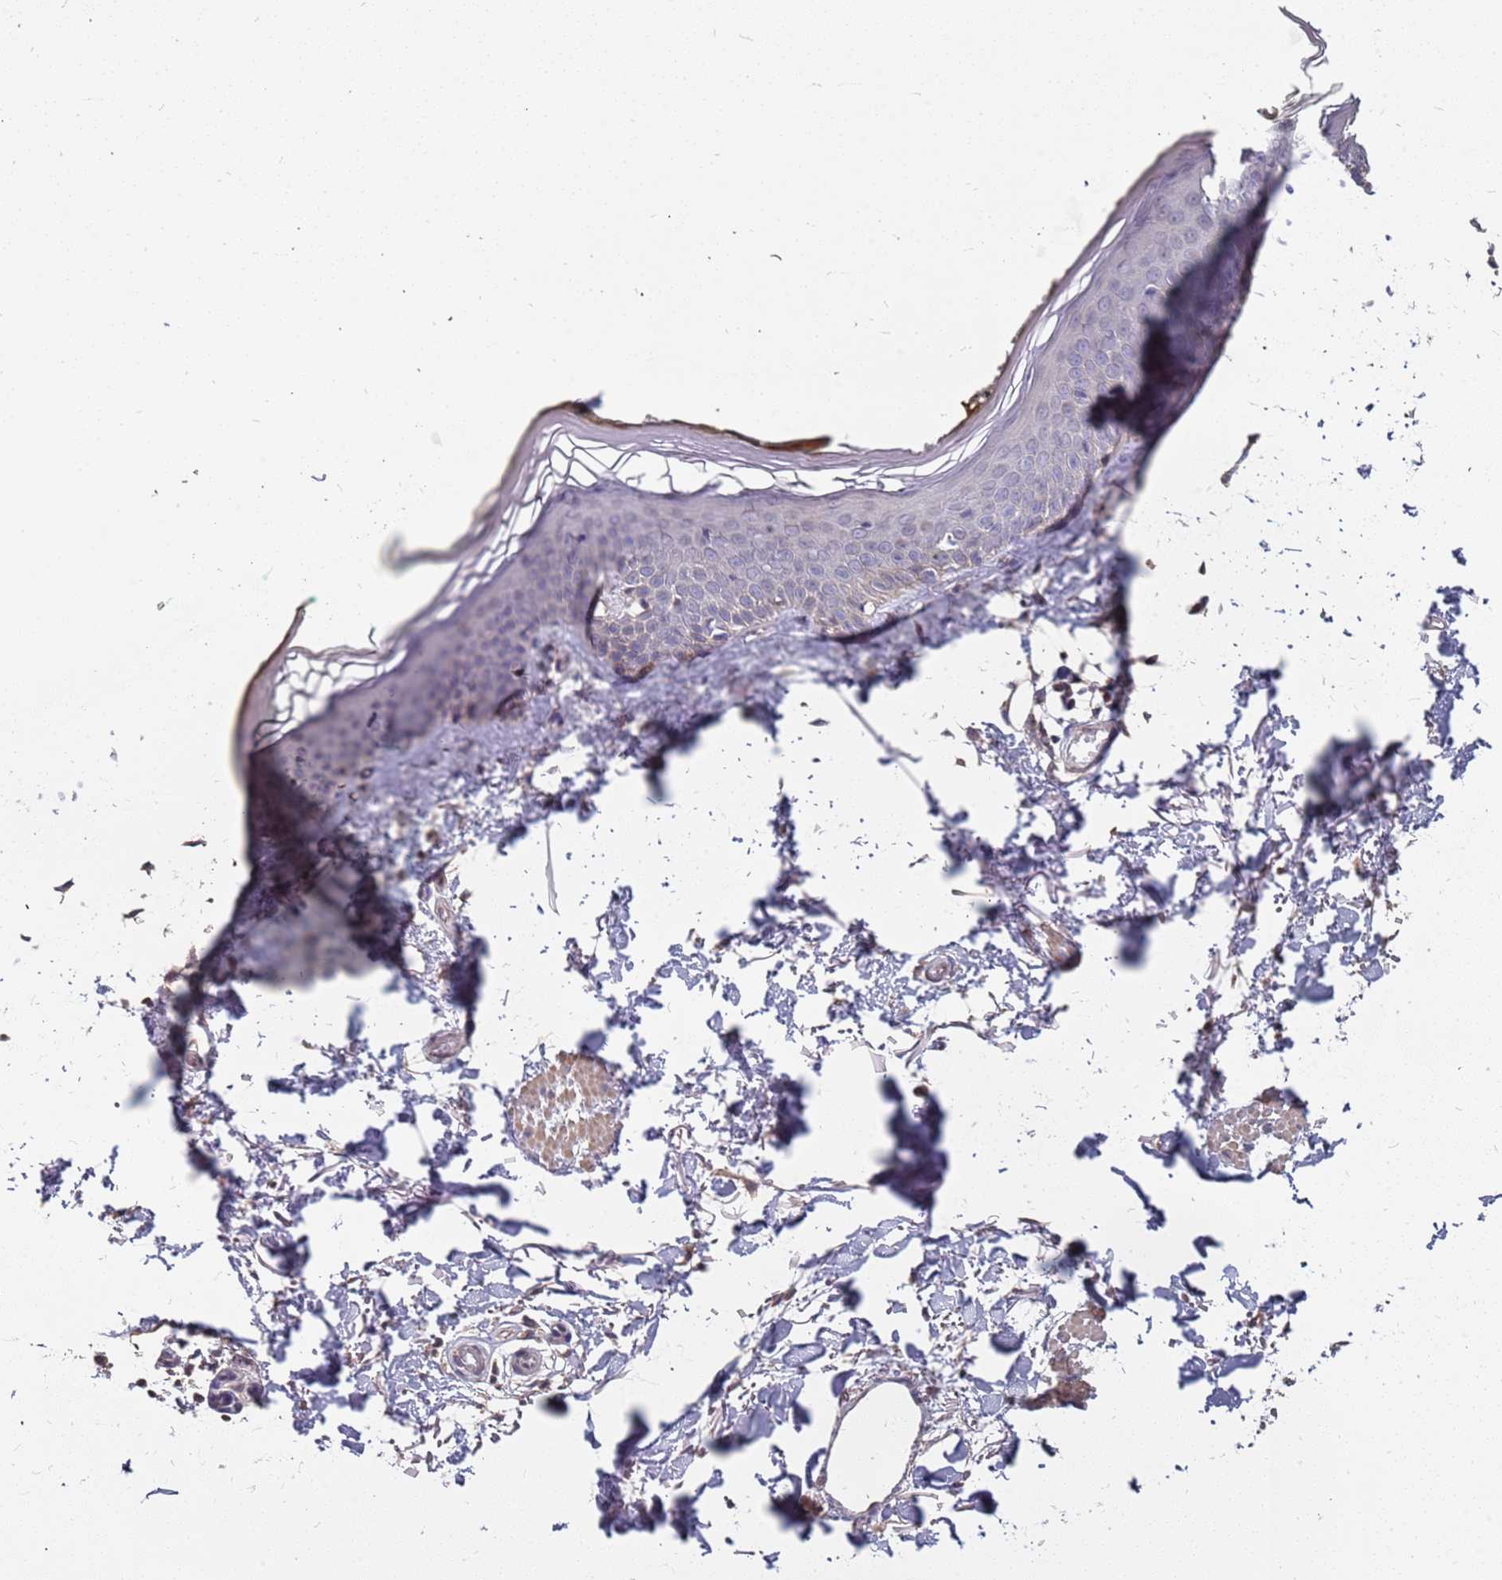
{"staining": {"intensity": "negative", "quantity": "none", "location": "none"}, "tissue": "skin", "cell_type": "Fibroblasts", "image_type": "normal", "snomed": [{"axis": "morphology", "description": "Normal tissue, NOS"}, {"axis": "topography", "description": "Skin"}], "caption": "Immunohistochemical staining of unremarkable skin displays no significant positivity in fibroblasts.", "gene": "TCEANC2", "patient": {"sex": "male", "age": 62}}